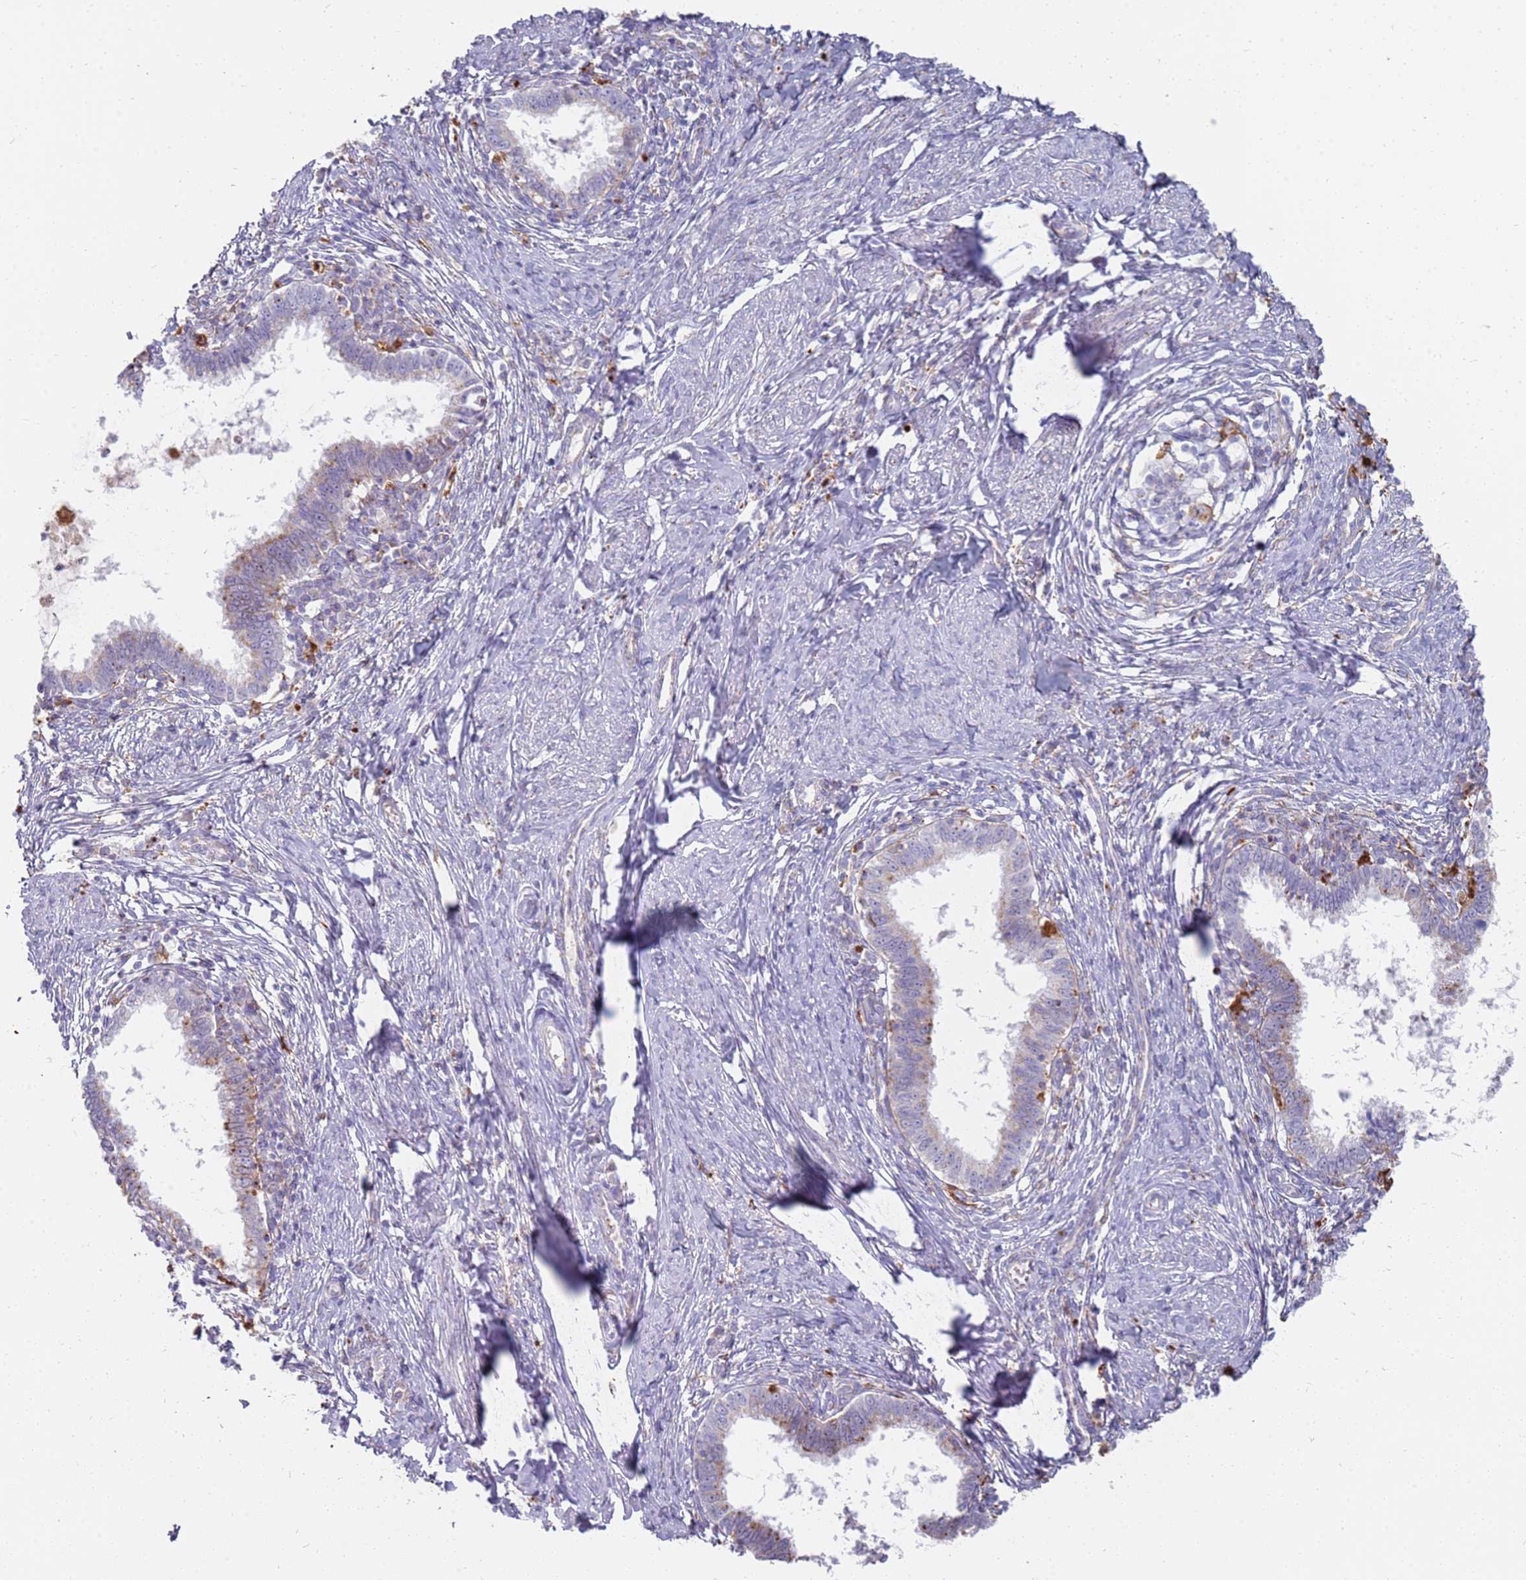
{"staining": {"intensity": "weak", "quantity": "<25%", "location": "cytoplasmic/membranous"}, "tissue": "cervical cancer", "cell_type": "Tumor cells", "image_type": "cancer", "snomed": [{"axis": "morphology", "description": "Adenocarcinoma, NOS"}, {"axis": "topography", "description": "Cervix"}], "caption": "Immunohistochemistry micrograph of neoplastic tissue: cervical cancer (adenocarcinoma) stained with DAB (3,3'-diaminobenzidine) demonstrates no significant protein expression in tumor cells.", "gene": "TMEM229B", "patient": {"sex": "female", "age": 36}}